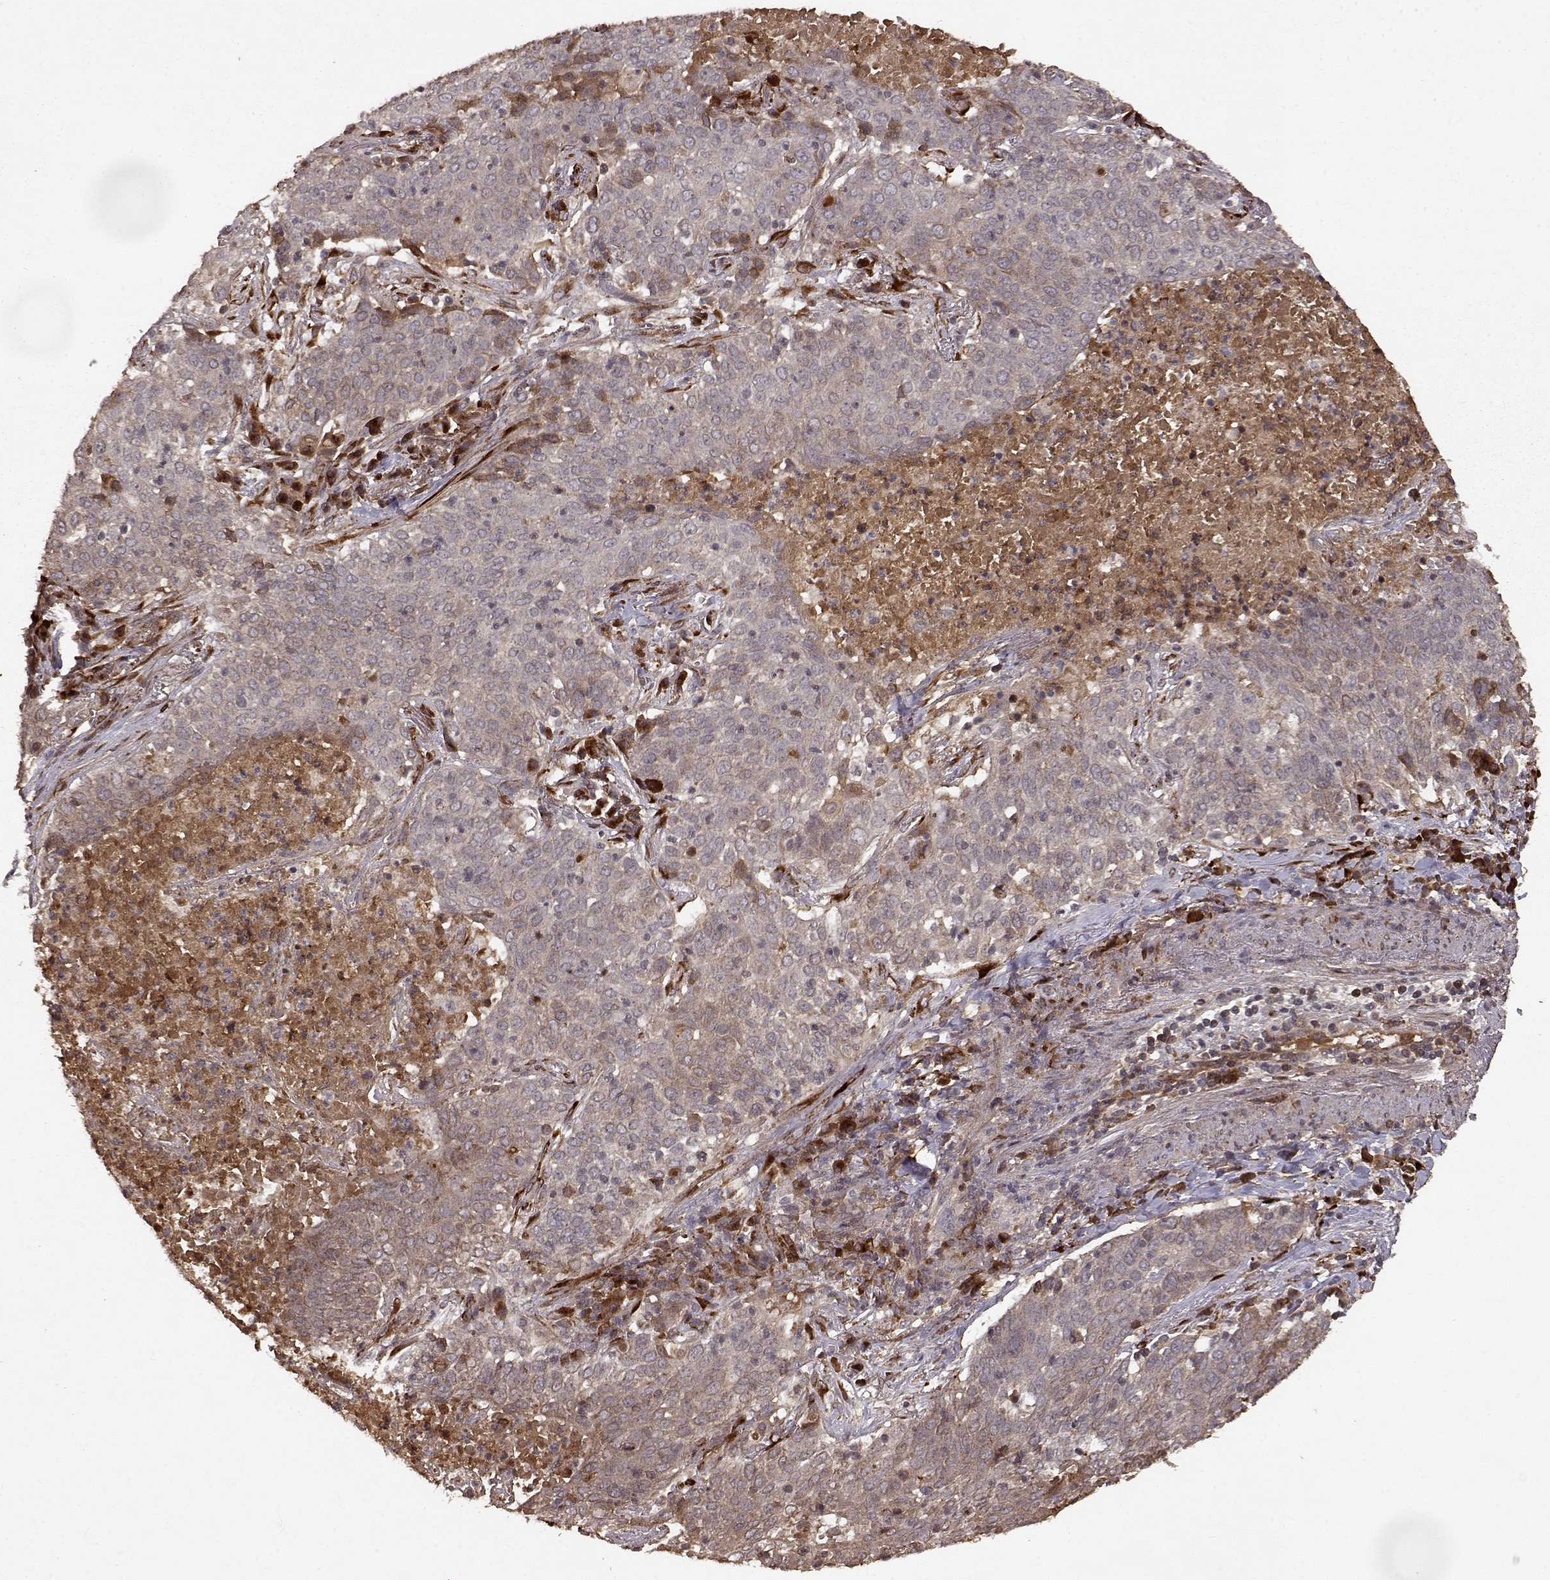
{"staining": {"intensity": "moderate", "quantity": "<25%", "location": "cytoplasmic/membranous"}, "tissue": "lung cancer", "cell_type": "Tumor cells", "image_type": "cancer", "snomed": [{"axis": "morphology", "description": "Squamous cell carcinoma, NOS"}, {"axis": "topography", "description": "Lung"}], "caption": "DAB immunohistochemical staining of human lung squamous cell carcinoma demonstrates moderate cytoplasmic/membranous protein positivity in approximately <25% of tumor cells. (DAB IHC with brightfield microscopy, high magnification).", "gene": "FSTL1", "patient": {"sex": "male", "age": 82}}